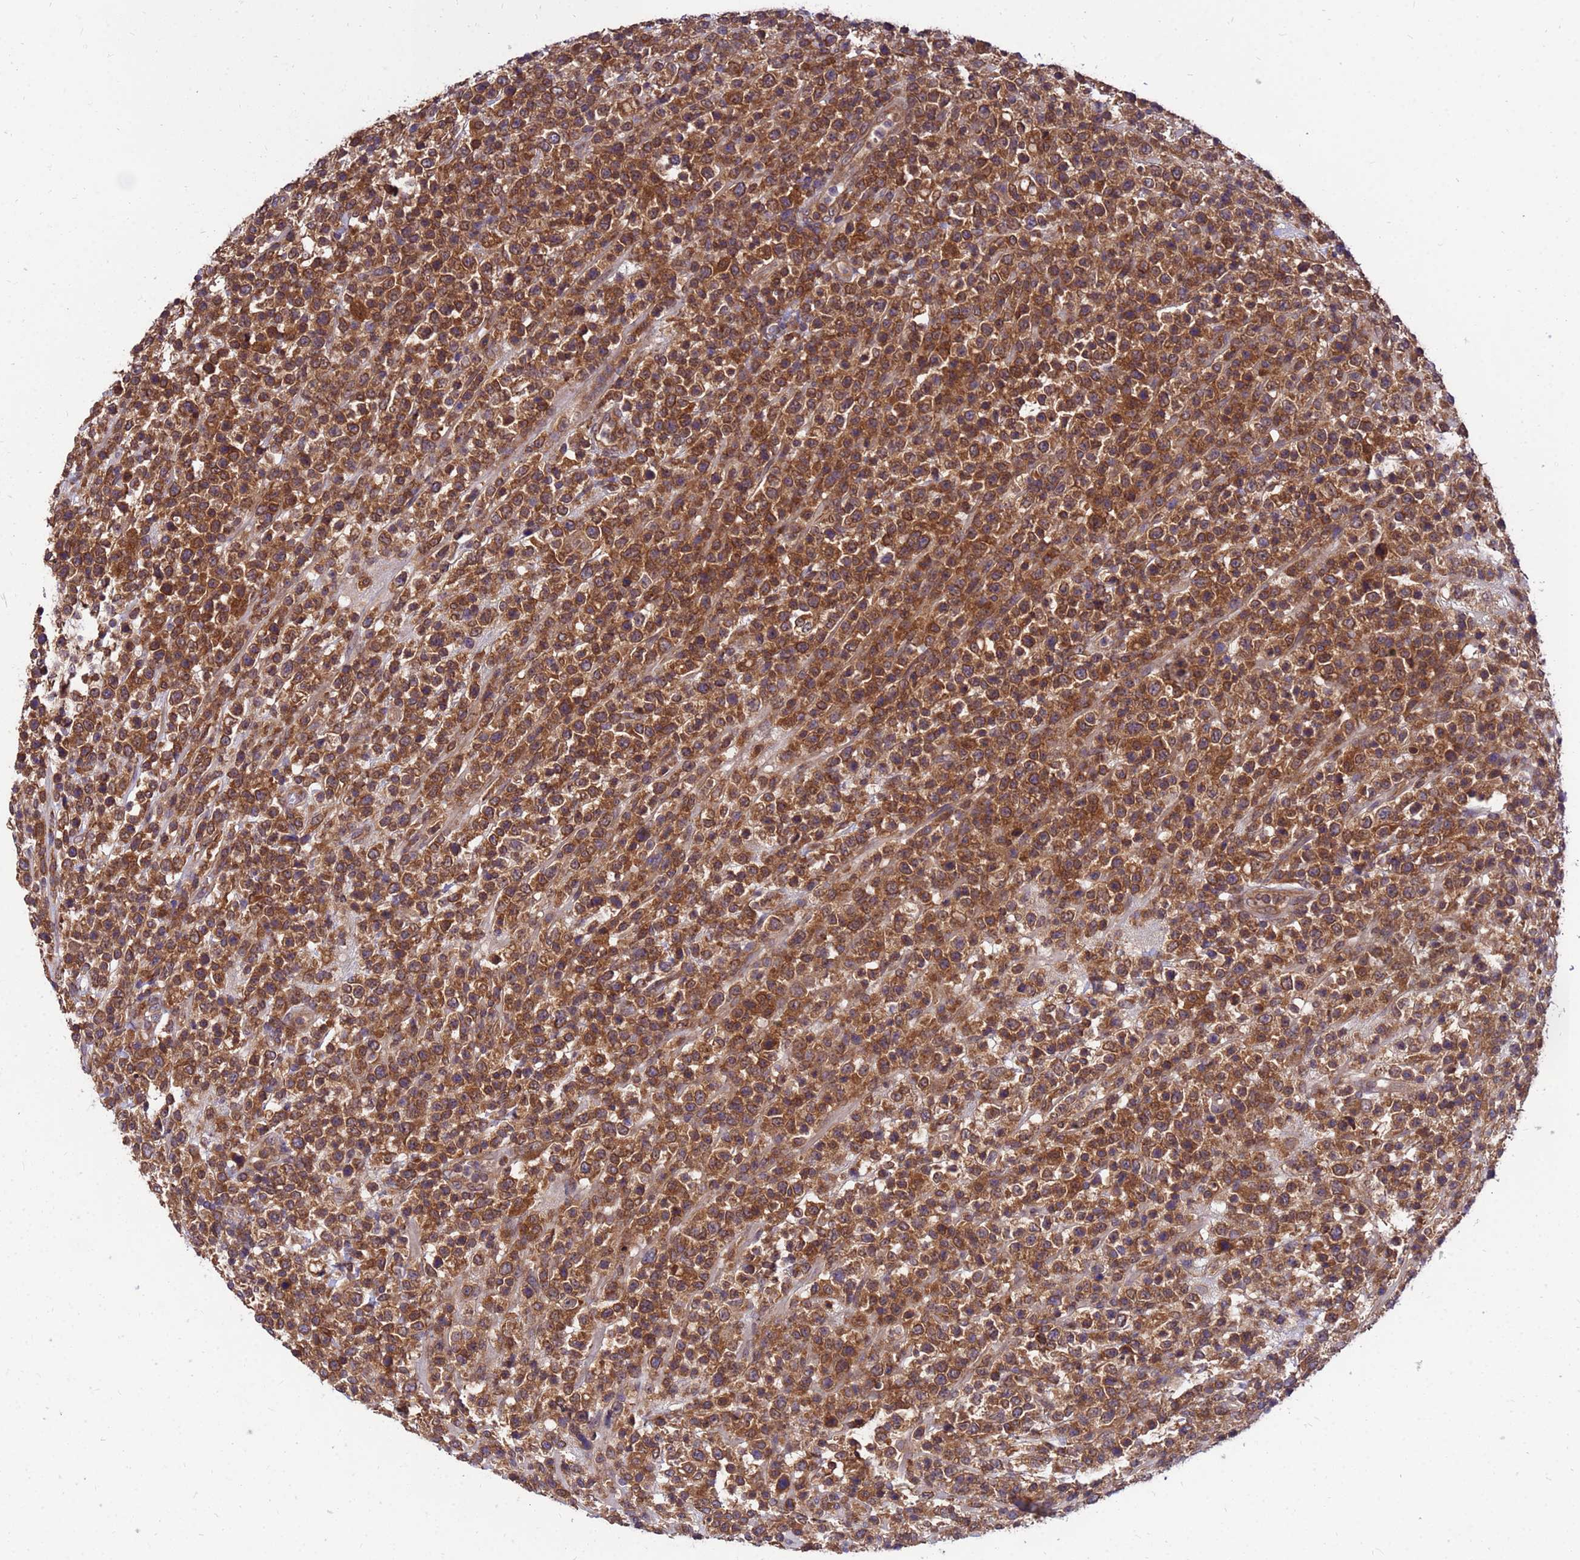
{"staining": {"intensity": "moderate", "quantity": ">75%", "location": "cytoplasmic/membranous"}, "tissue": "lymphoma", "cell_type": "Tumor cells", "image_type": "cancer", "snomed": [{"axis": "morphology", "description": "Malignant lymphoma, non-Hodgkin's type, High grade"}, {"axis": "topography", "description": "Colon"}], "caption": "Tumor cells exhibit medium levels of moderate cytoplasmic/membranous expression in about >75% of cells in human high-grade malignant lymphoma, non-Hodgkin's type. (DAB IHC with brightfield microscopy, high magnification).", "gene": "GET3", "patient": {"sex": "female", "age": 53}}